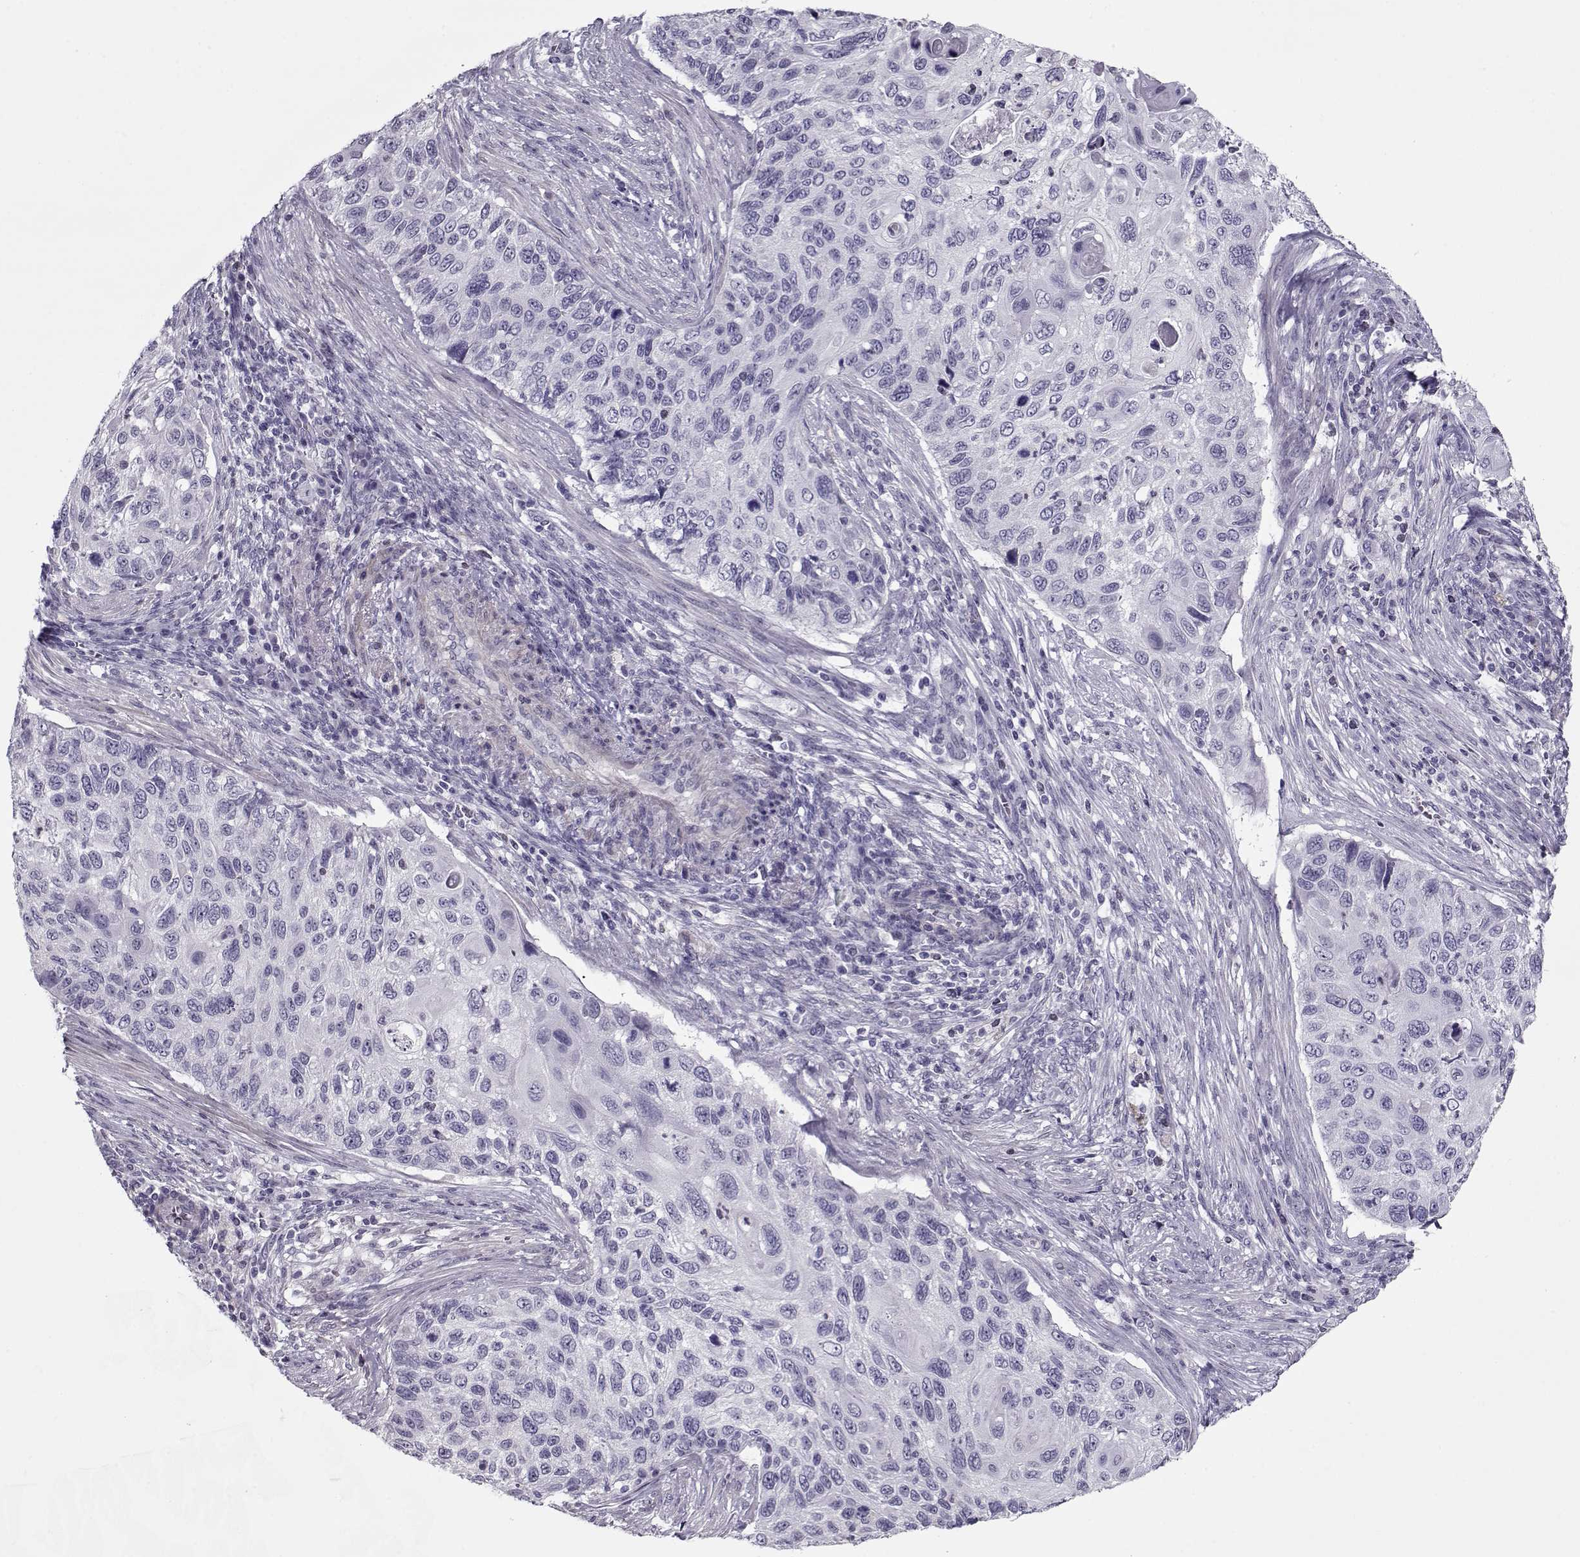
{"staining": {"intensity": "negative", "quantity": "none", "location": "none"}, "tissue": "cervical cancer", "cell_type": "Tumor cells", "image_type": "cancer", "snomed": [{"axis": "morphology", "description": "Squamous cell carcinoma, NOS"}, {"axis": "topography", "description": "Cervix"}], "caption": "High magnification brightfield microscopy of cervical squamous cell carcinoma stained with DAB (brown) and counterstained with hematoxylin (blue): tumor cells show no significant positivity.", "gene": "CIBAR1", "patient": {"sex": "female", "age": 70}}